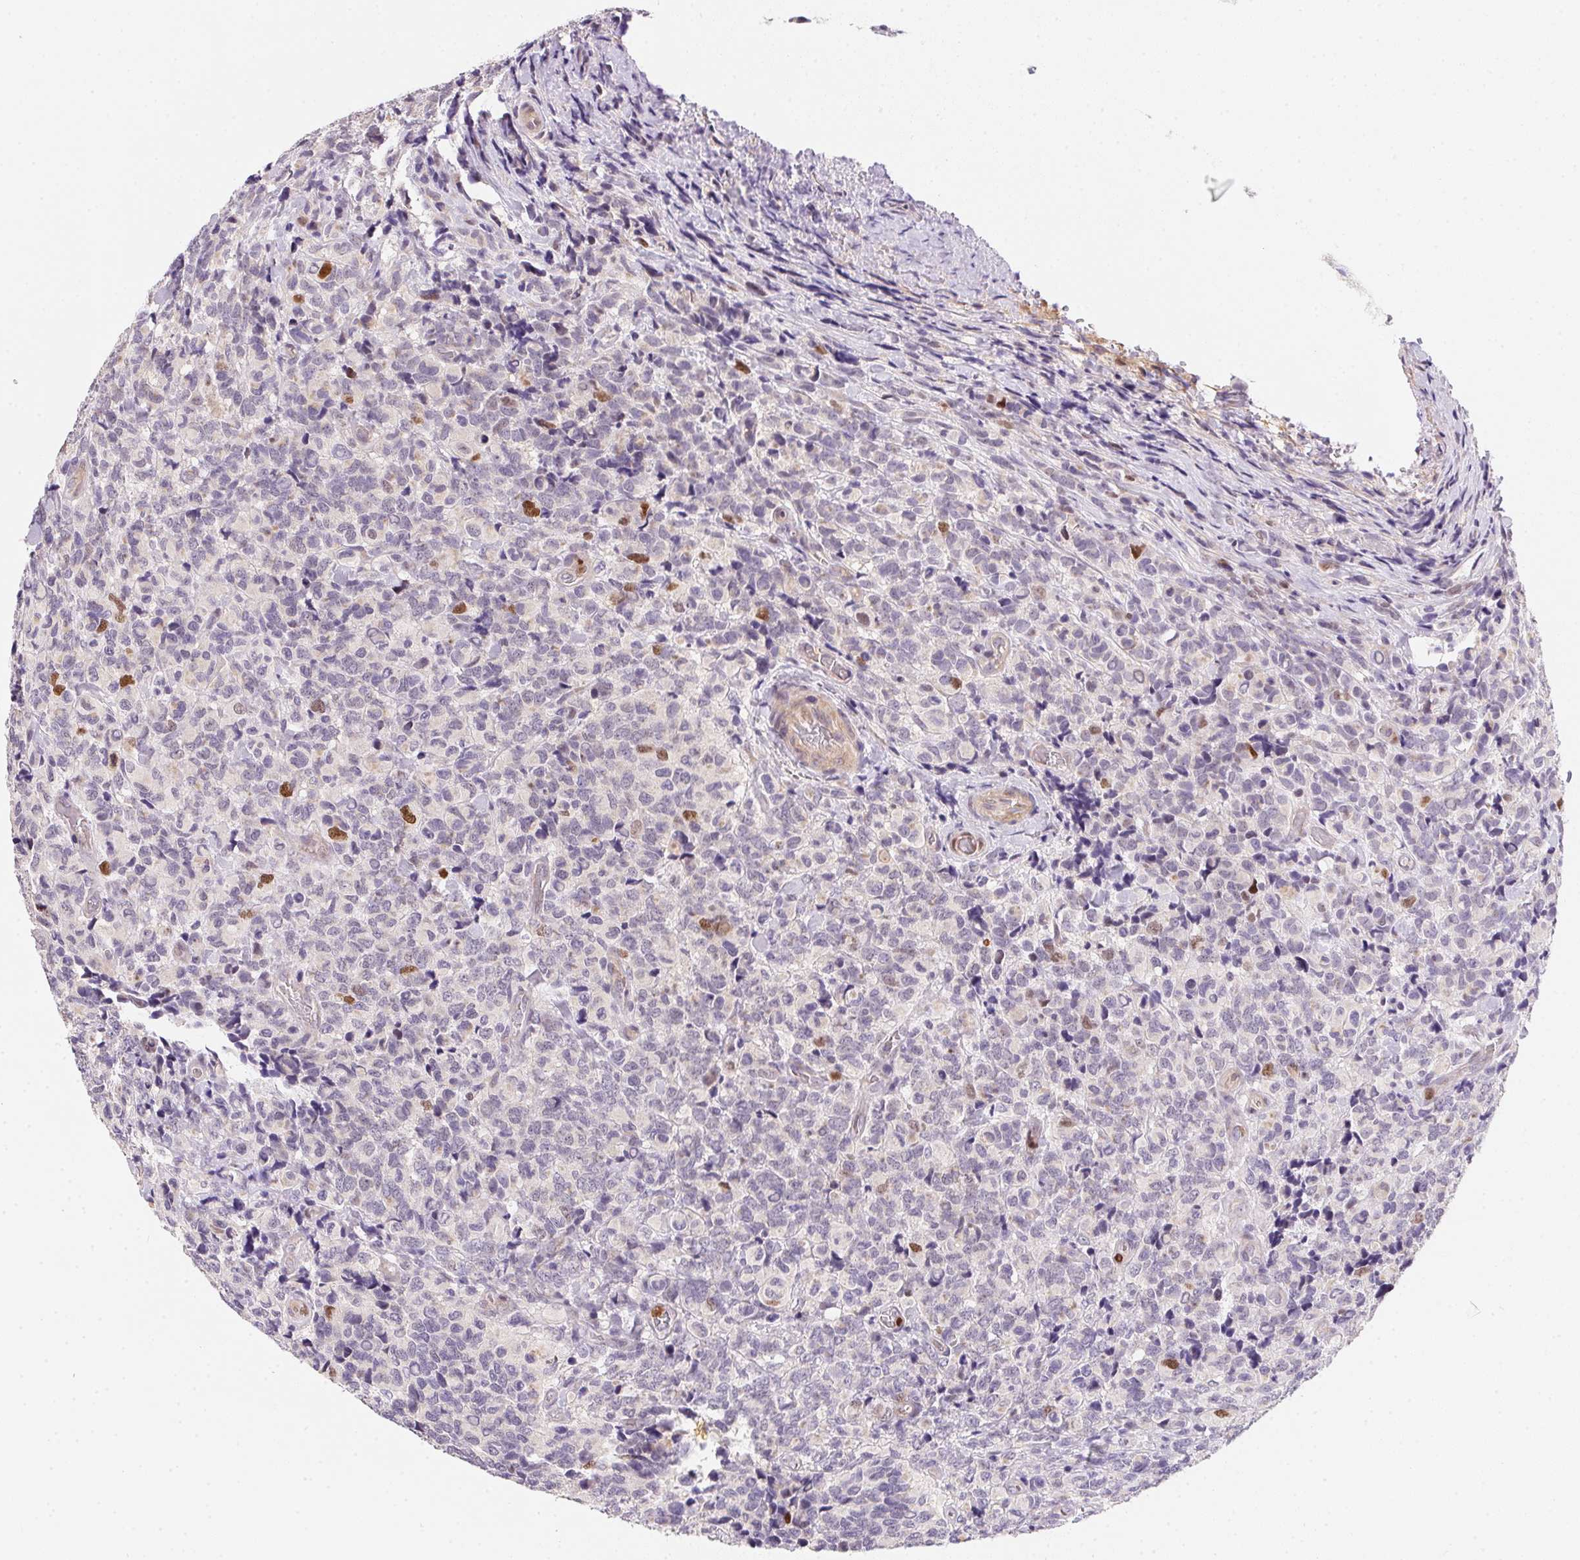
{"staining": {"intensity": "moderate", "quantity": "<25%", "location": "nuclear"}, "tissue": "glioma", "cell_type": "Tumor cells", "image_type": "cancer", "snomed": [{"axis": "morphology", "description": "Glioma, malignant, High grade"}, {"axis": "topography", "description": "Brain"}], "caption": "This photomicrograph demonstrates IHC staining of human glioma, with low moderate nuclear staining in approximately <25% of tumor cells.", "gene": "HELLS", "patient": {"sex": "male", "age": 39}}